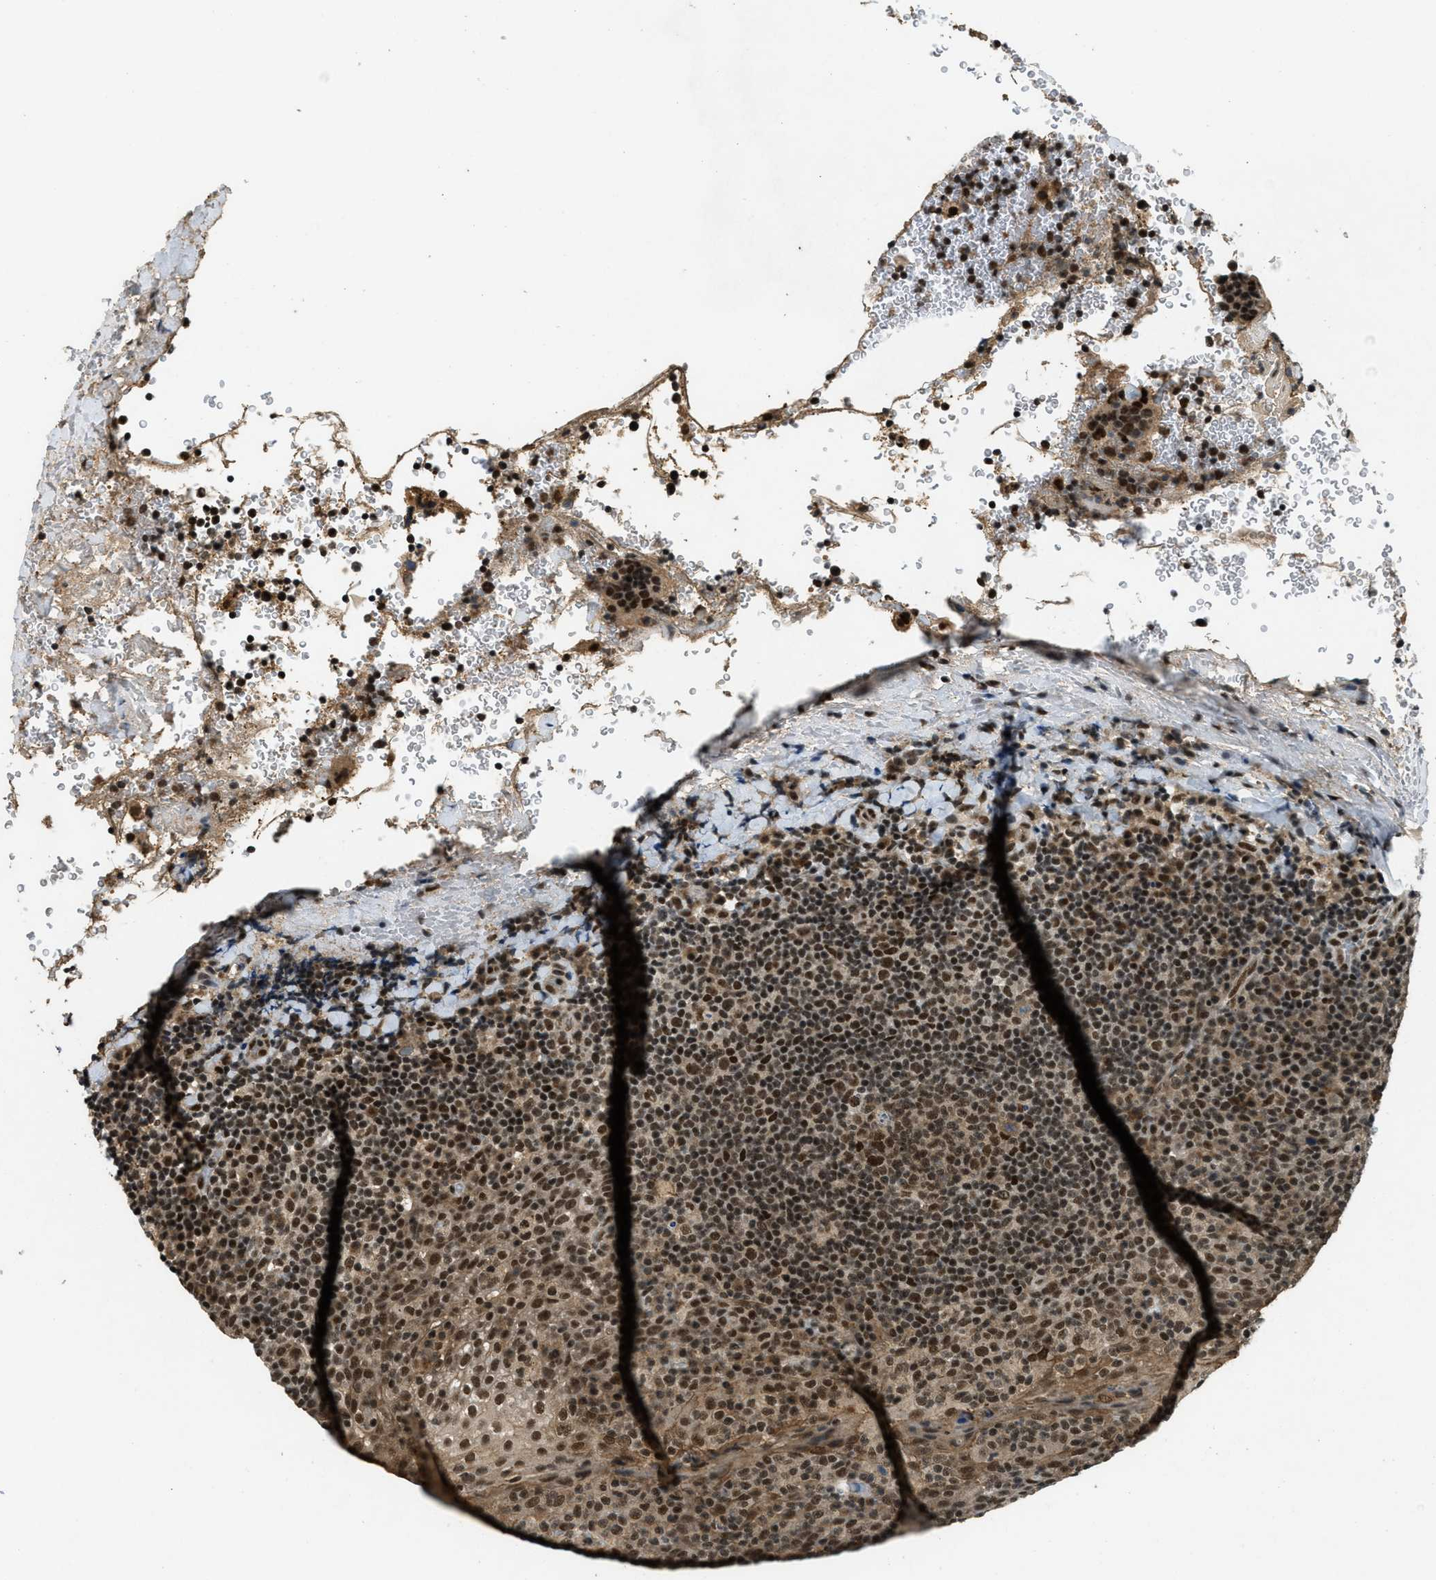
{"staining": {"intensity": "moderate", "quantity": ">75%", "location": "nuclear"}, "tissue": "tonsil", "cell_type": "Germinal center cells", "image_type": "normal", "snomed": [{"axis": "morphology", "description": "Normal tissue, NOS"}, {"axis": "topography", "description": "Tonsil"}], "caption": "Protein expression analysis of normal human tonsil reveals moderate nuclear expression in approximately >75% of germinal center cells.", "gene": "ZNF148", "patient": {"sex": "male", "age": 17}}